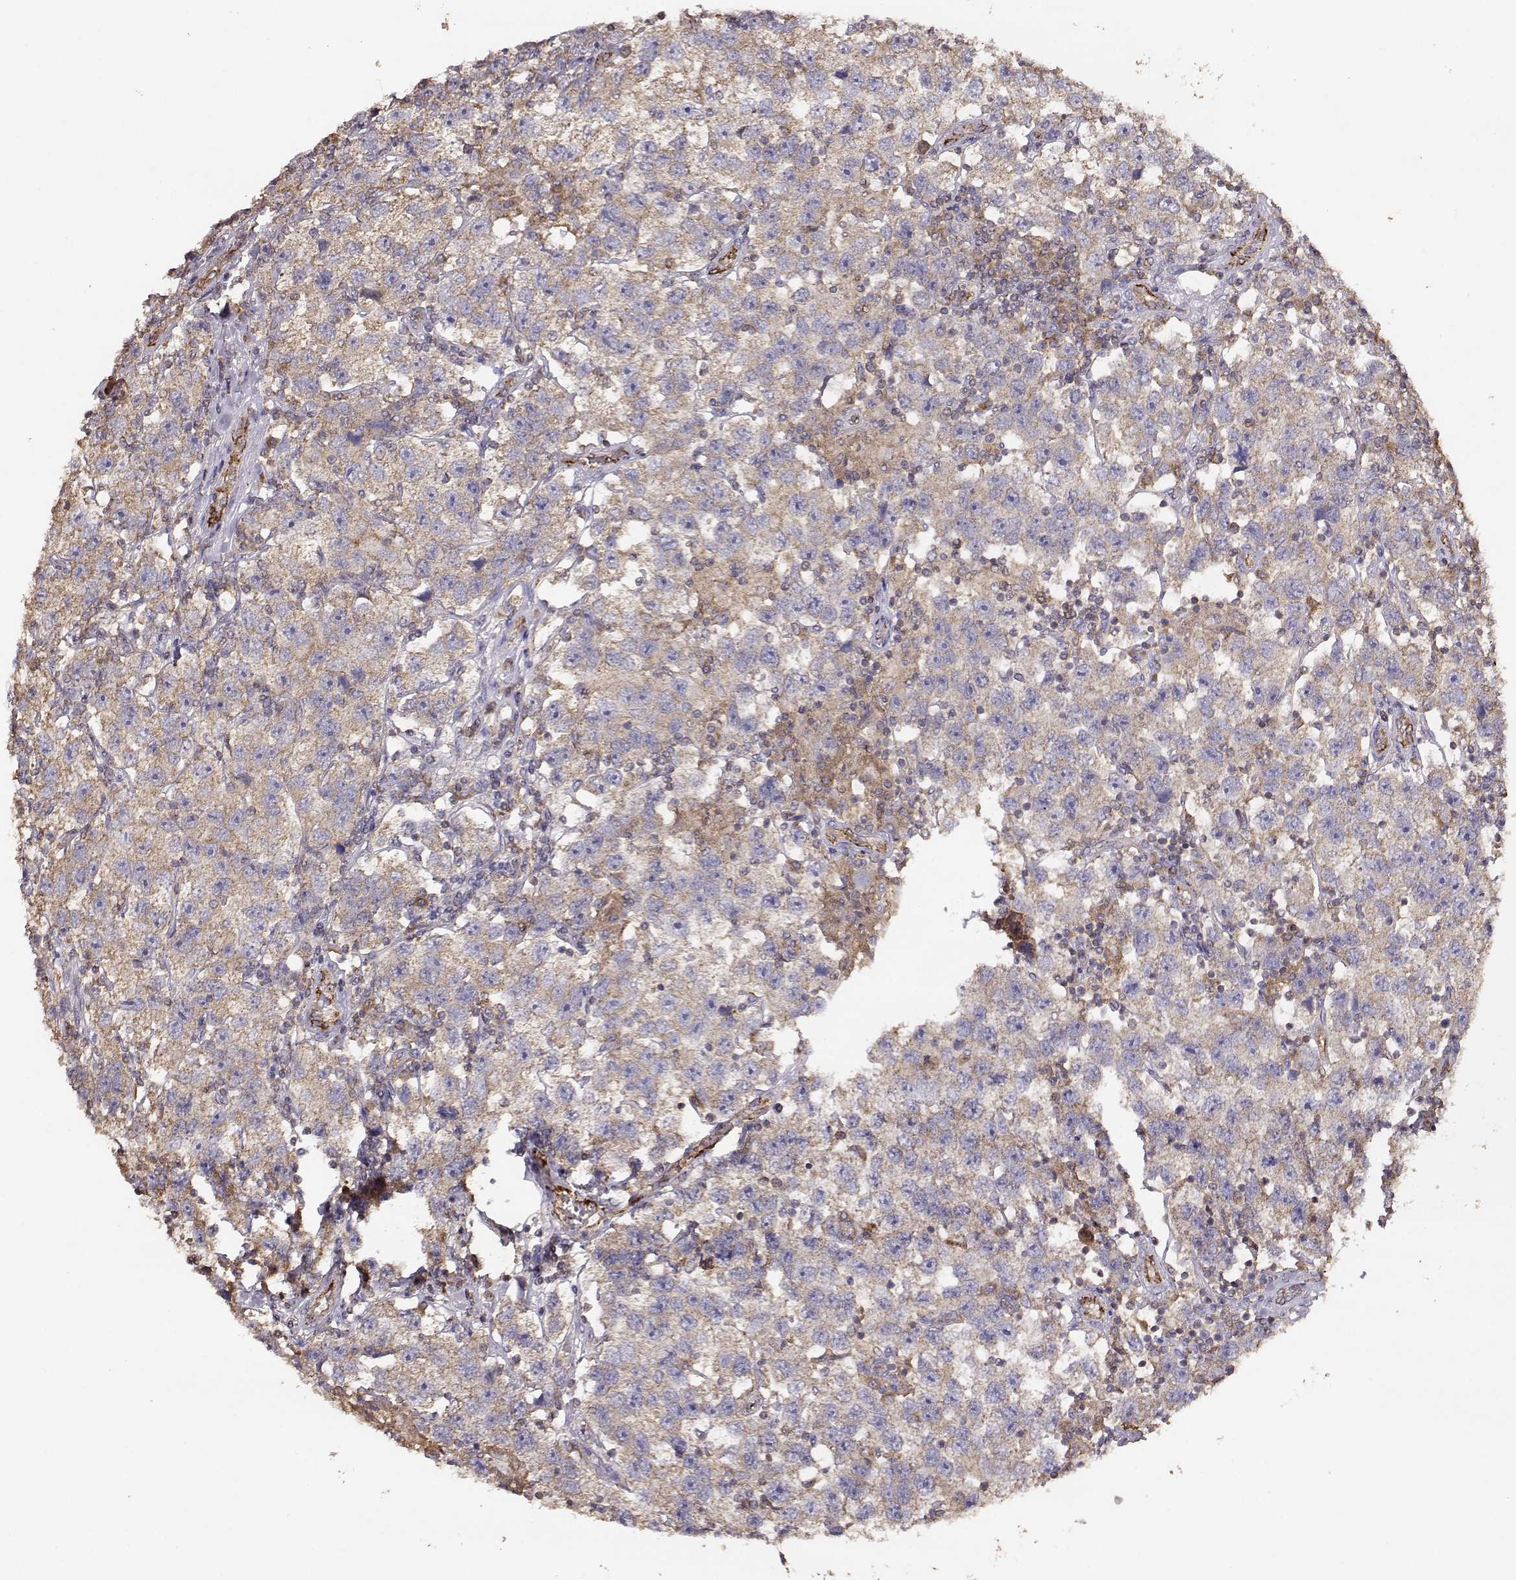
{"staining": {"intensity": "weak", "quantity": ">75%", "location": "cytoplasmic/membranous"}, "tissue": "testis cancer", "cell_type": "Tumor cells", "image_type": "cancer", "snomed": [{"axis": "morphology", "description": "Seminoma, NOS"}, {"axis": "topography", "description": "Testis"}], "caption": "Protein staining by immunohistochemistry reveals weak cytoplasmic/membranous positivity in approximately >75% of tumor cells in seminoma (testis).", "gene": "TARS3", "patient": {"sex": "male", "age": 26}}